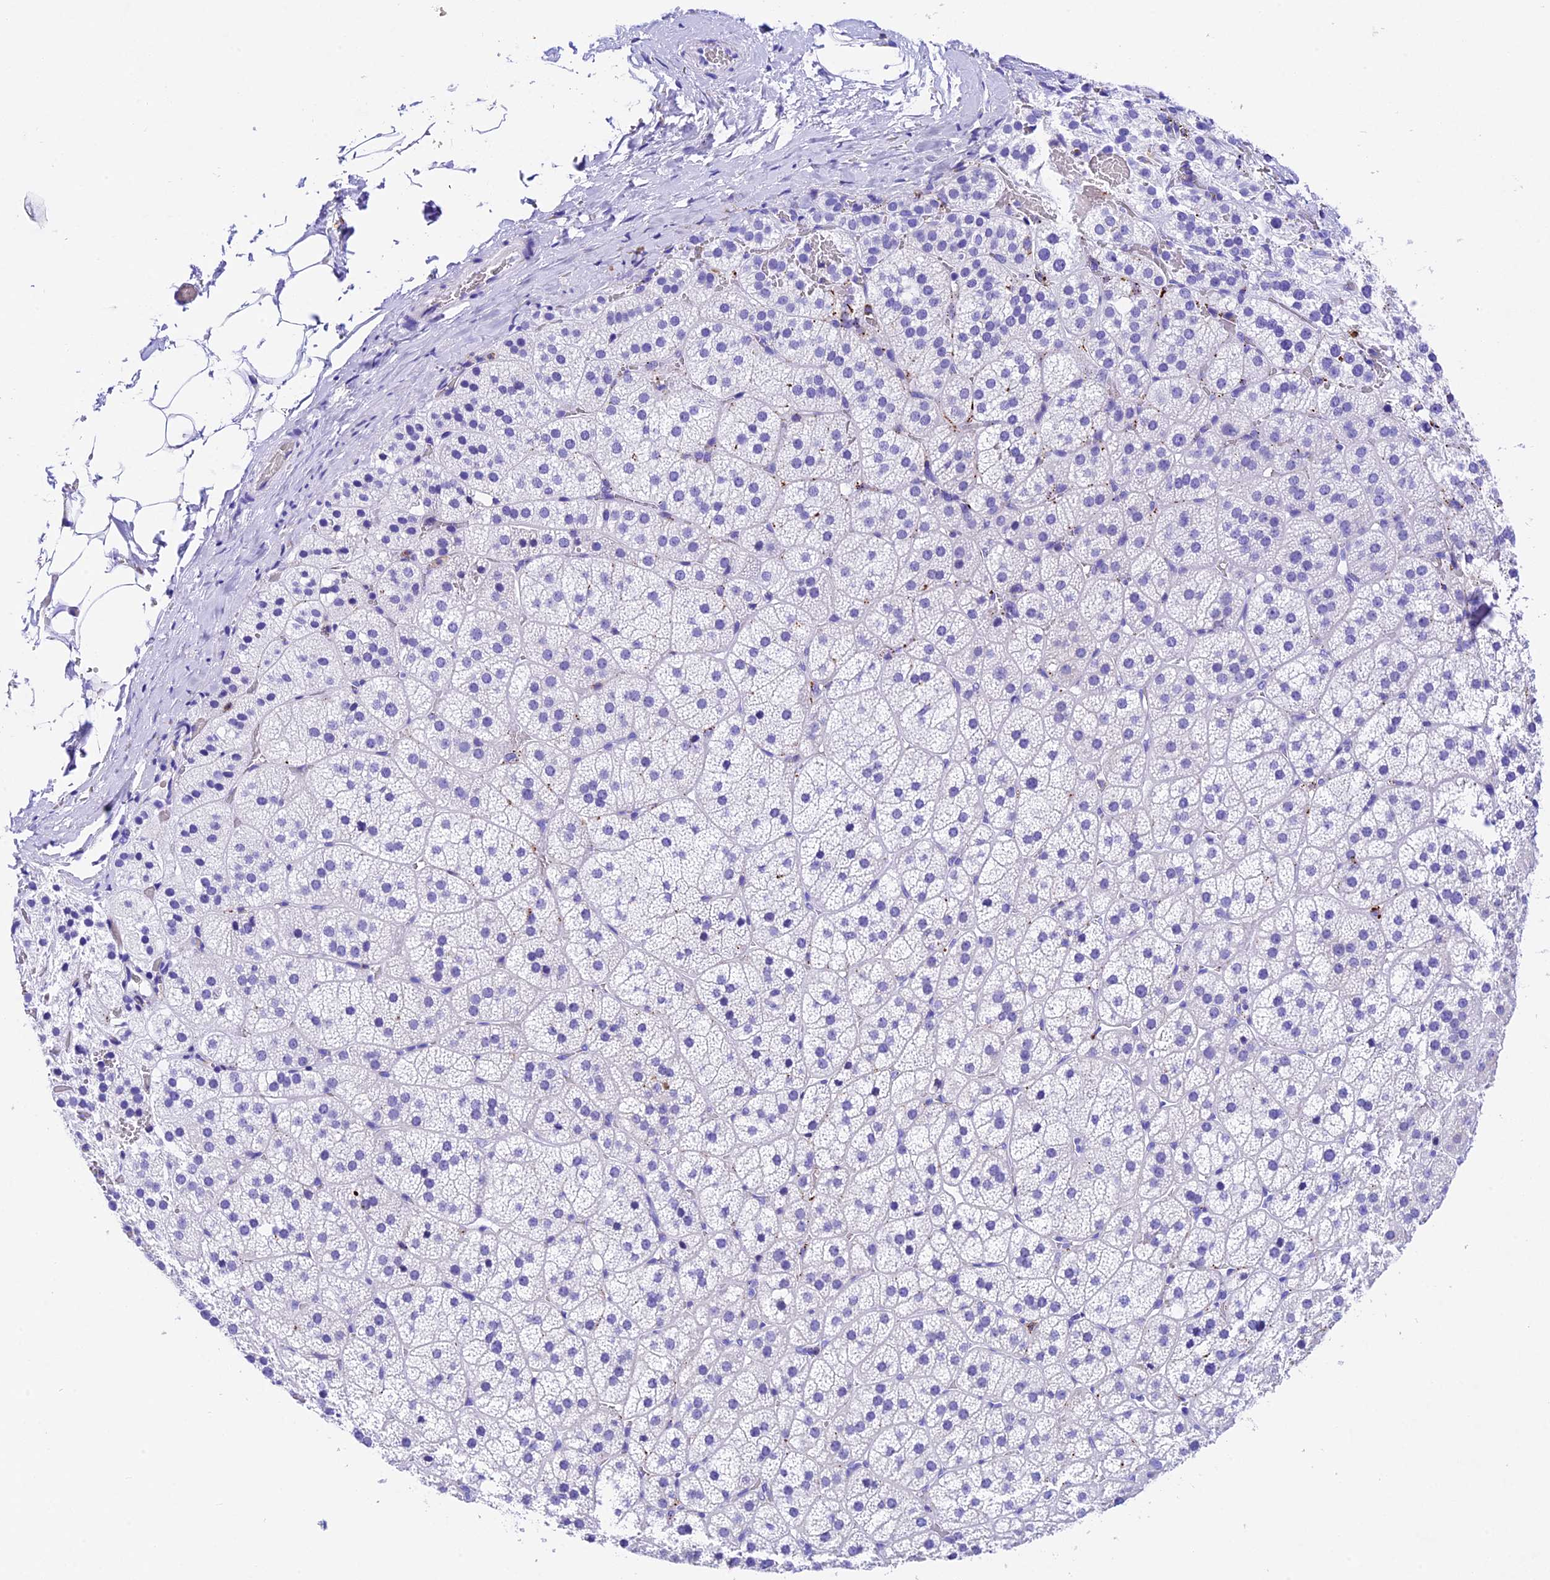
{"staining": {"intensity": "negative", "quantity": "none", "location": "none"}, "tissue": "adrenal gland", "cell_type": "Glandular cells", "image_type": "normal", "snomed": [{"axis": "morphology", "description": "Normal tissue, NOS"}, {"axis": "topography", "description": "Adrenal gland"}], "caption": "IHC of unremarkable human adrenal gland reveals no staining in glandular cells.", "gene": "PSG11", "patient": {"sex": "female", "age": 44}}